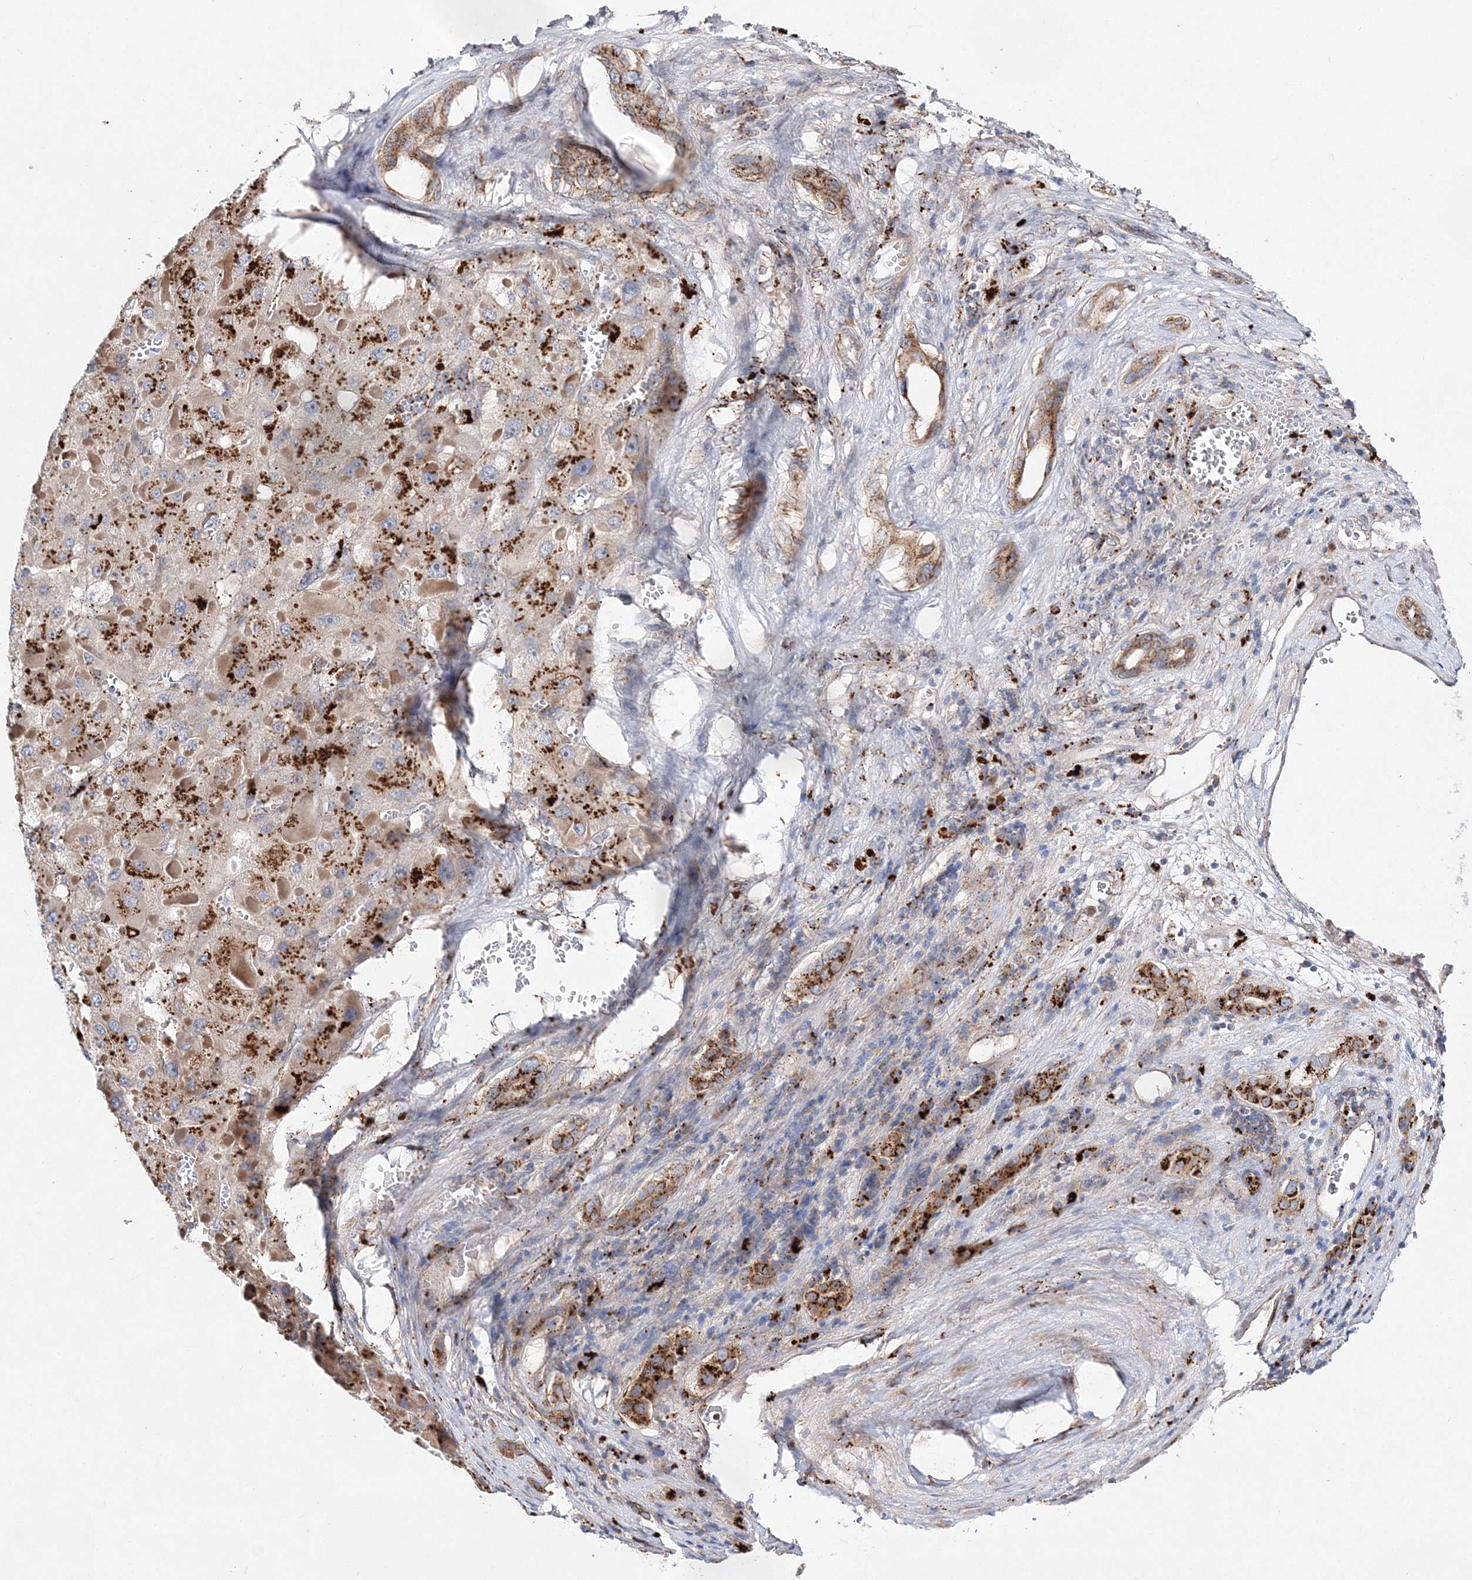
{"staining": {"intensity": "strong", "quantity": ">75%", "location": "cytoplasmic/membranous"}, "tissue": "liver cancer", "cell_type": "Tumor cells", "image_type": "cancer", "snomed": [{"axis": "morphology", "description": "Carcinoma, Hepatocellular, NOS"}, {"axis": "topography", "description": "Liver"}], "caption": "Immunohistochemical staining of liver cancer demonstrates high levels of strong cytoplasmic/membranous protein expression in about >75% of tumor cells.", "gene": "C3orf38", "patient": {"sex": "female", "age": 73}}